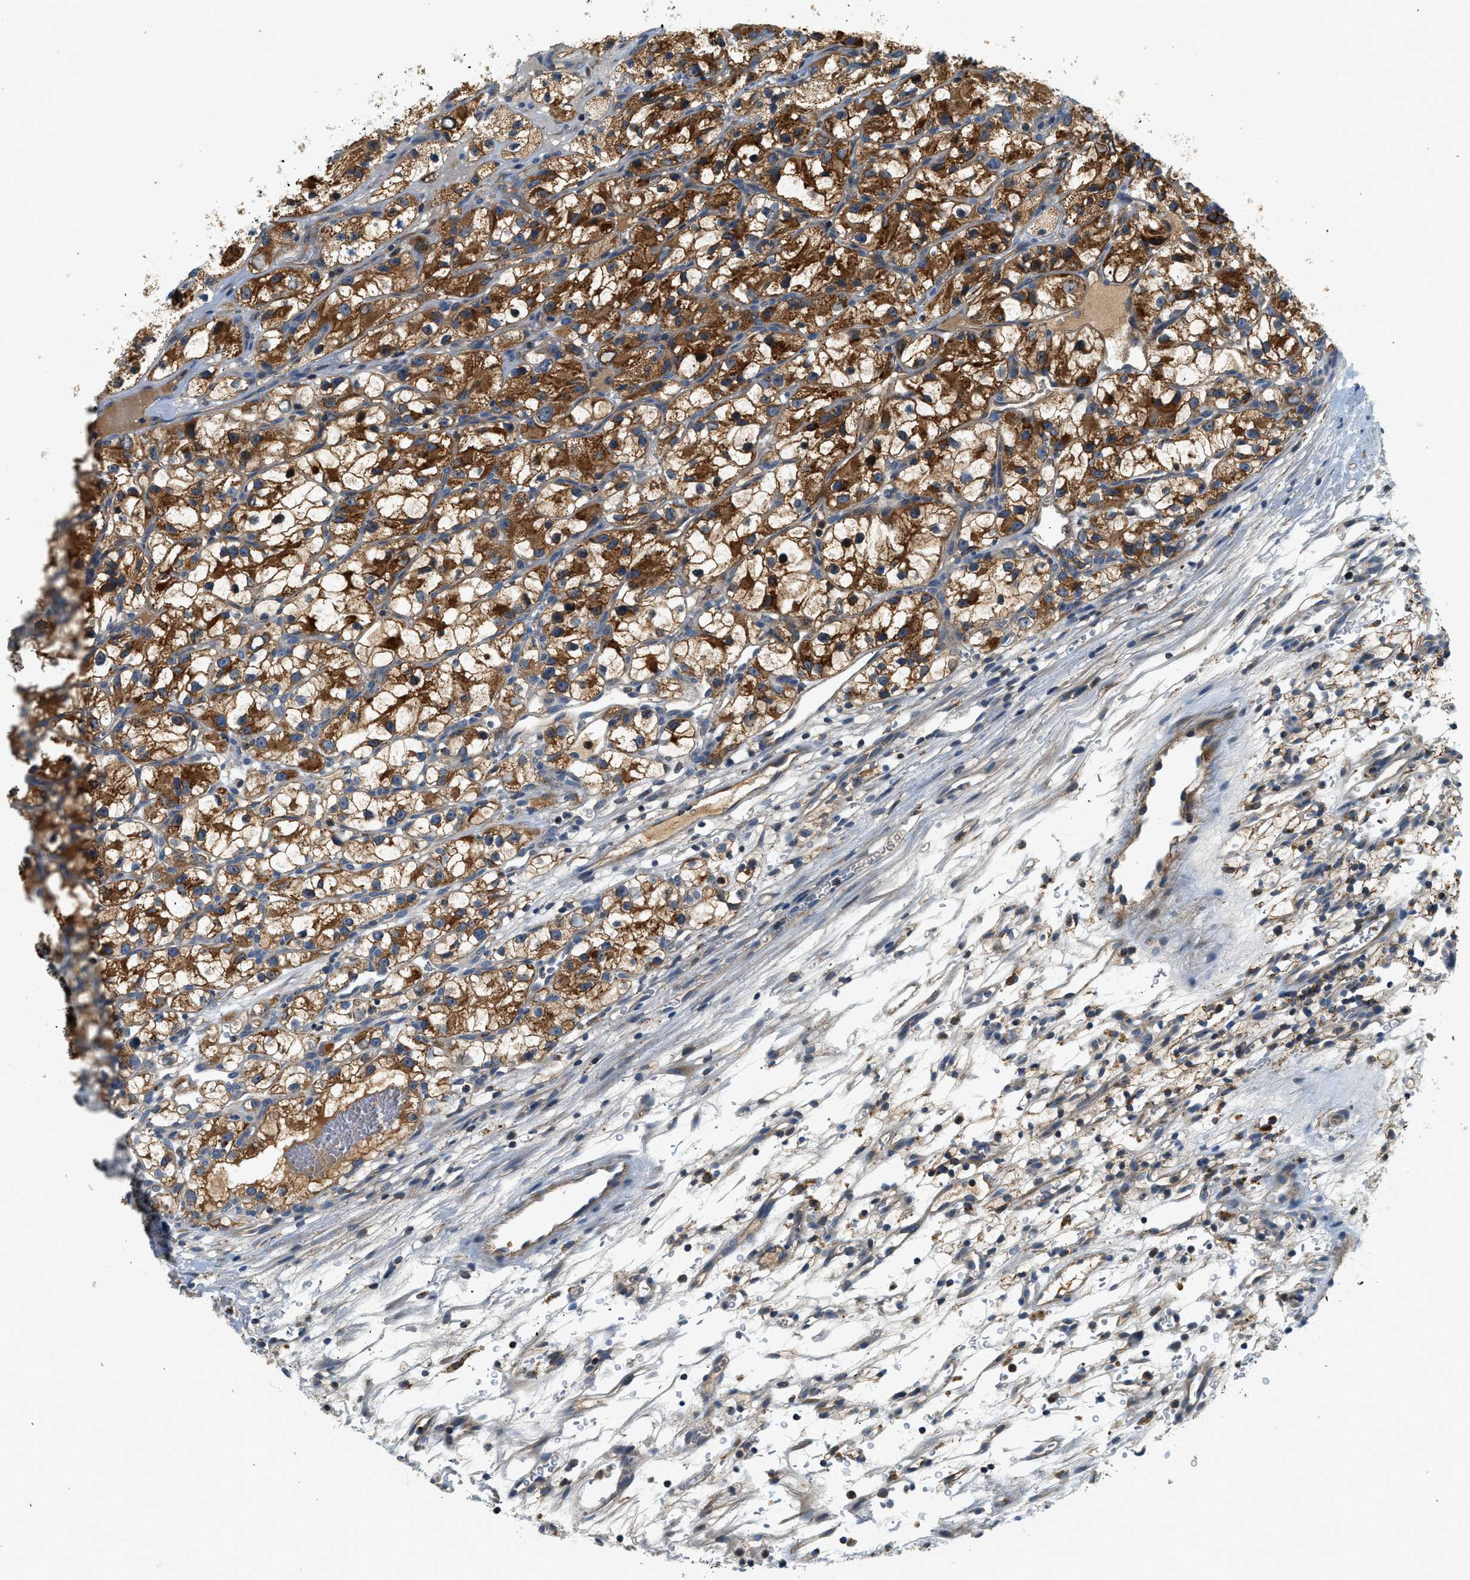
{"staining": {"intensity": "strong", "quantity": "25%-75%", "location": "cytoplasmic/membranous"}, "tissue": "renal cancer", "cell_type": "Tumor cells", "image_type": "cancer", "snomed": [{"axis": "morphology", "description": "Adenocarcinoma, NOS"}, {"axis": "topography", "description": "Kidney"}], "caption": "IHC histopathology image of human renal cancer (adenocarcinoma) stained for a protein (brown), which reveals high levels of strong cytoplasmic/membranous expression in approximately 25%-75% of tumor cells.", "gene": "KCNK1", "patient": {"sex": "female", "age": 57}}